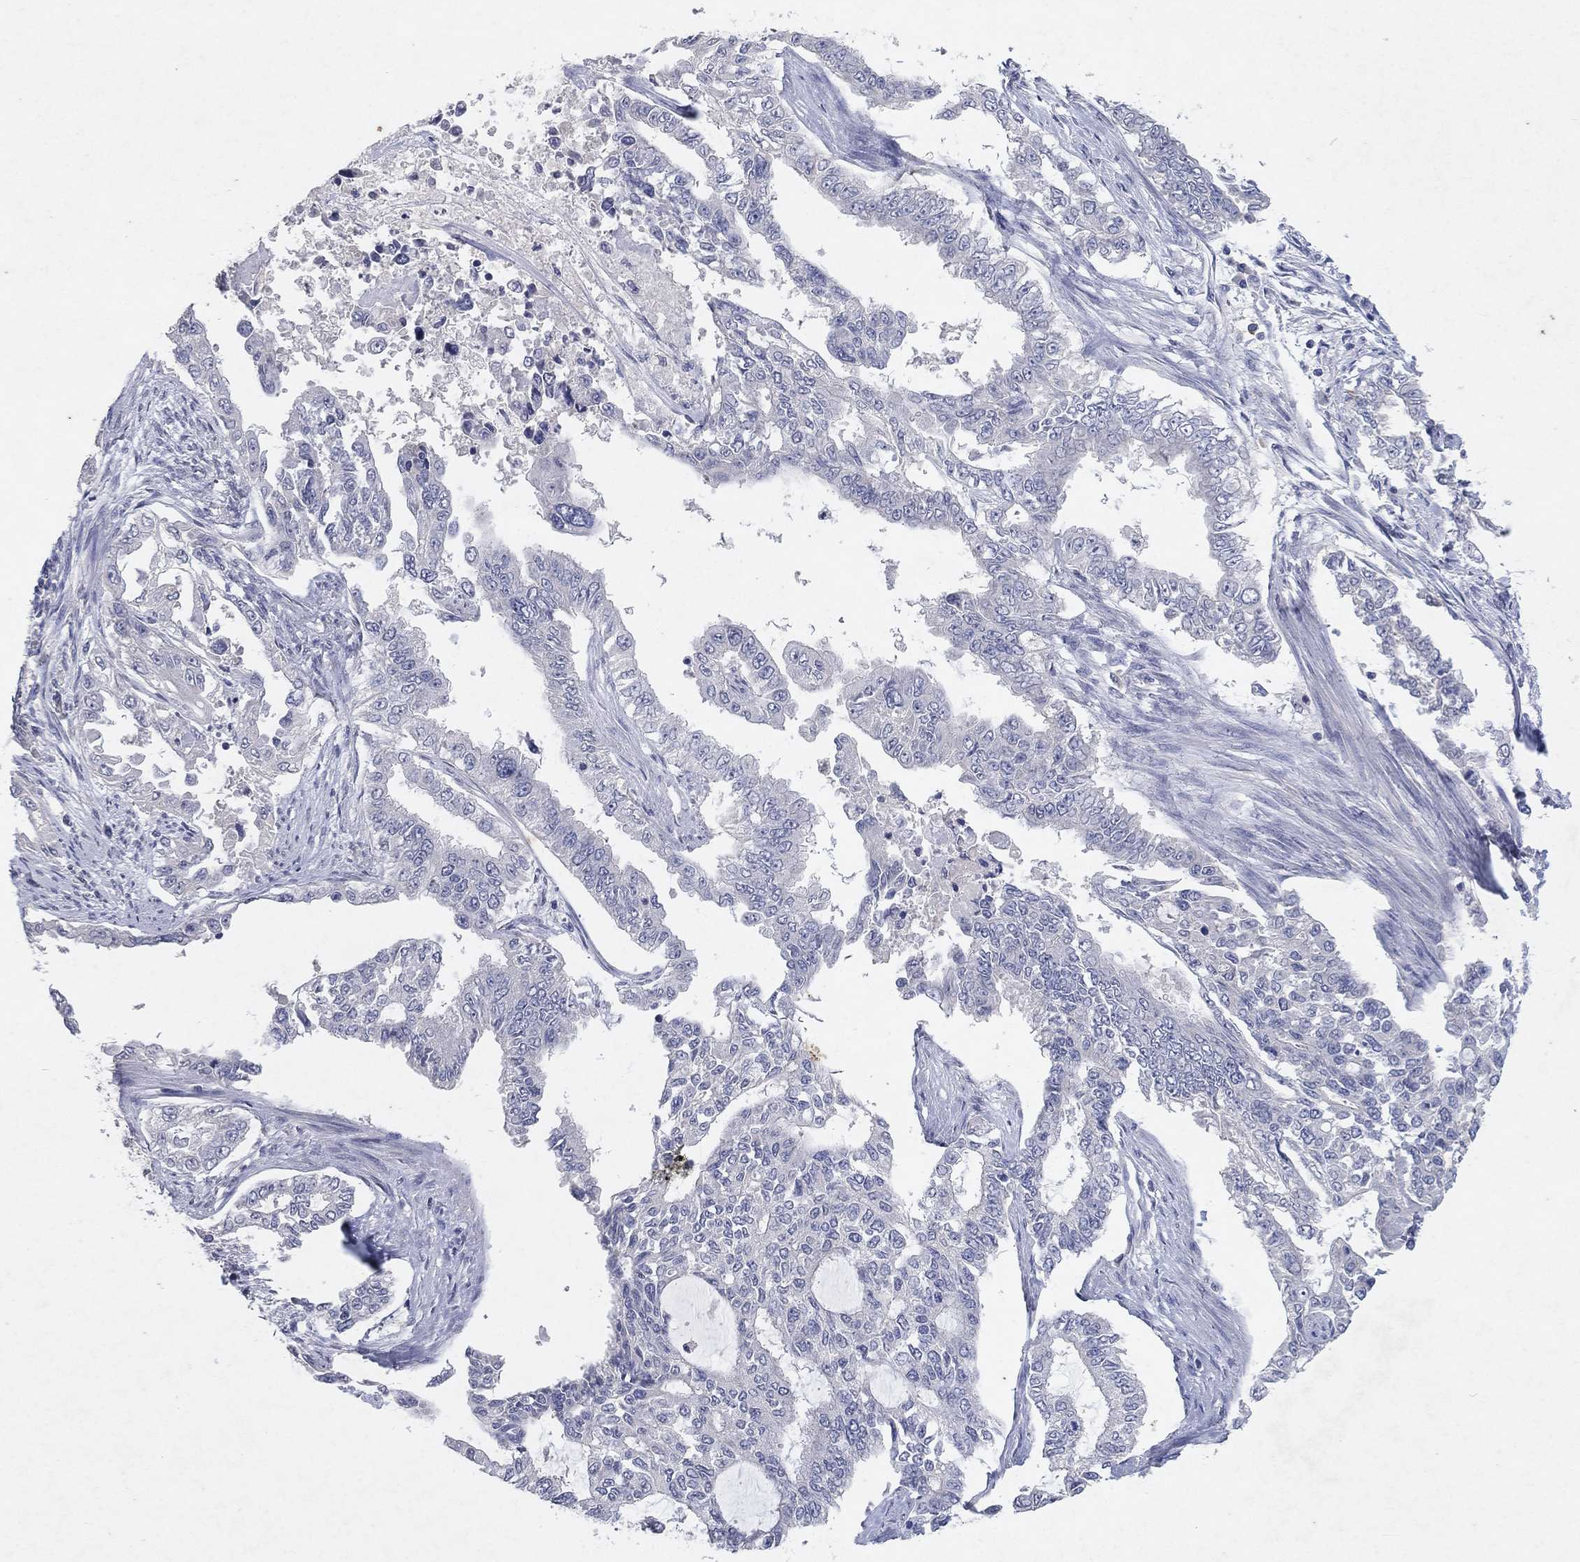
{"staining": {"intensity": "negative", "quantity": "none", "location": "none"}, "tissue": "endometrial cancer", "cell_type": "Tumor cells", "image_type": "cancer", "snomed": [{"axis": "morphology", "description": "Adenocarcinoma, NOS"}, {"axis": "topography", "description": "Uterus"}], "caption": "Immunohistochemistry image of human adenocarcinoma (endometrial) stained for a protein (brown), which demonstrates no positivity in tumor cells.", "gene": "KRT40", "patient": {"sex": "female", "age": 59}}